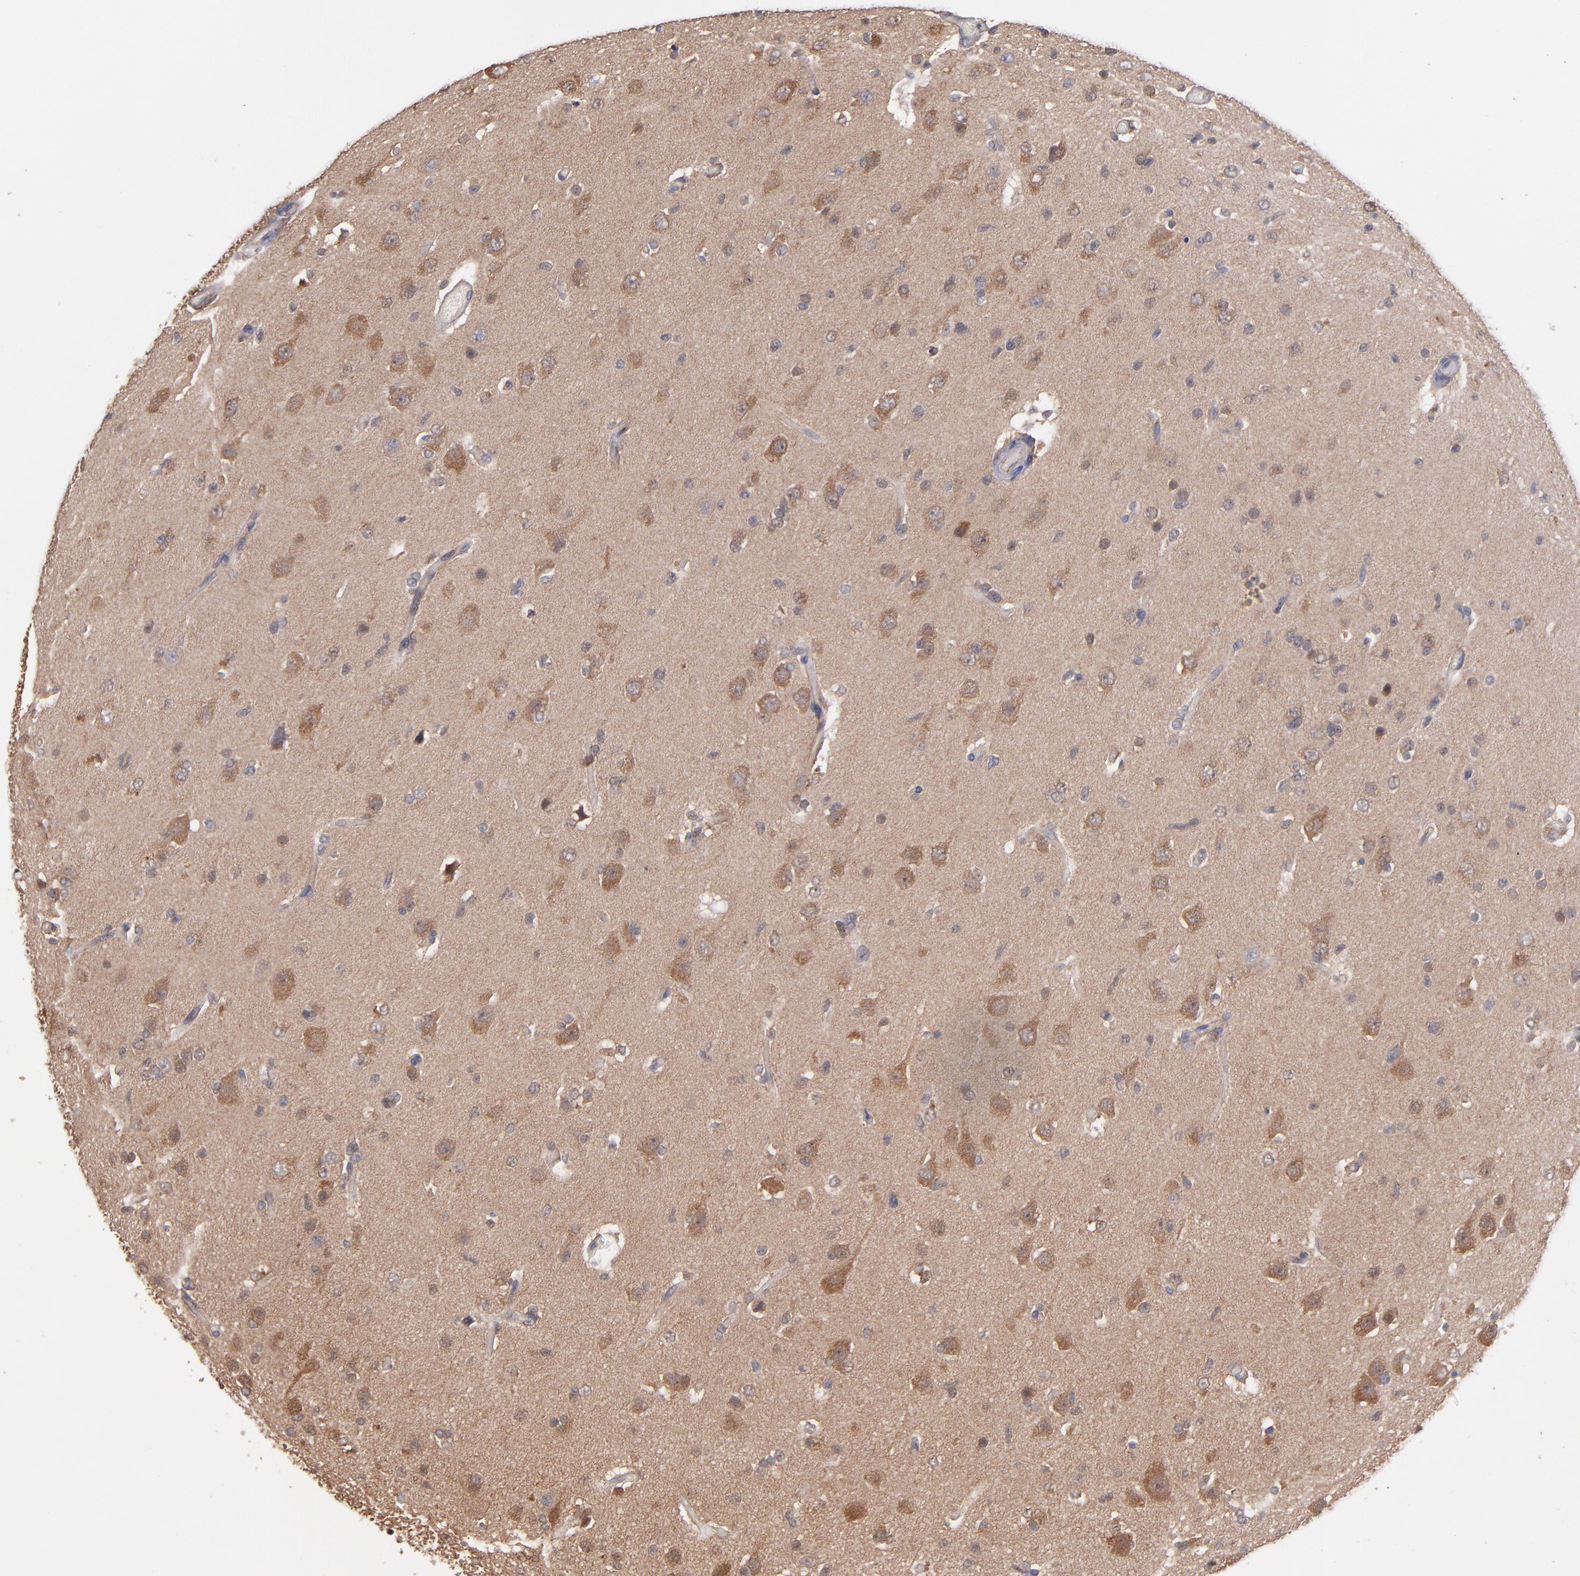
{"staining": {"intensity": "moderate", "quantity": "25%-75%", "location": "cytoplasmic/membranous"}, "tissue": "glioma", "cell_type": "Tumor cells", "image_type": "cancer", "snomed": [{"axis": "morphology", "description": "Glioma, malignant, High grade"}, {"axis": "topography", "description": "Brain"}], "caption": "Brown immunohistochemical staining in human malignant high-grade glioma reveals moderate cytoplasmic/membranous expression in about 25%-75% of tumor cells.", "gene": "GMFG", "patient": {"sex": "male", "age": 33}}